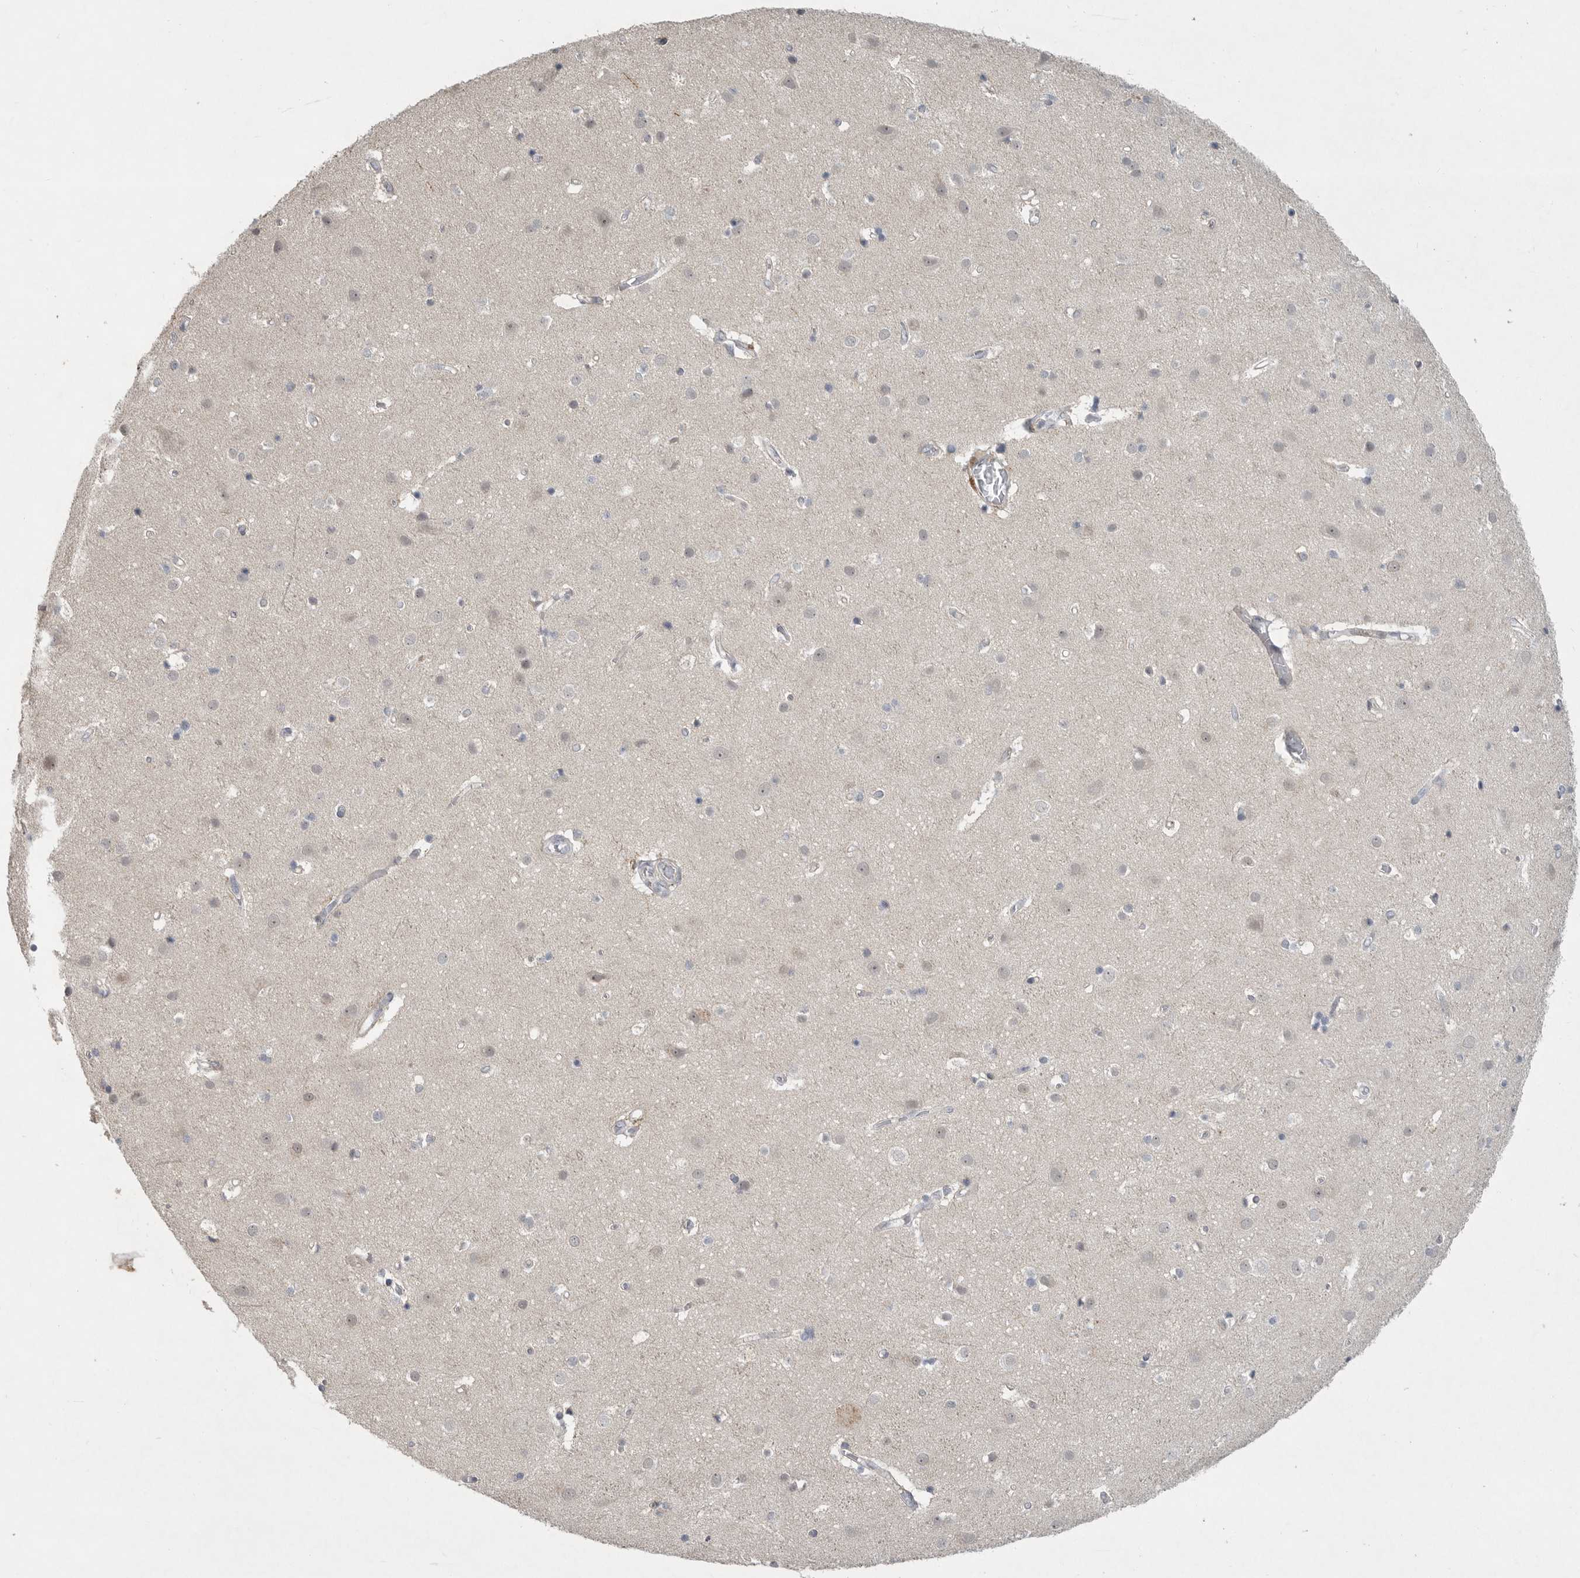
{"staining": {"intensity": "negative", "quantity": "none", "location": "none"}, "tissue": "cerebral cortex", "cell_type": "Endothelial cells", "image_type": "normal", "snomed": [{"axis": "morphology", "description": "Normal tissue, NOS"}, {"axis": "topography", "description": "Cerebral cortex"}], "caption": "This photomicrograph is of unremarkable cerebral cortex stained with IHC to label a protein in brown with the nuclei are counter-stained blue. There is no staining in endothelial cells.", "gene": "FBXO43", "patient": {"sex": "male", "age": 54}}